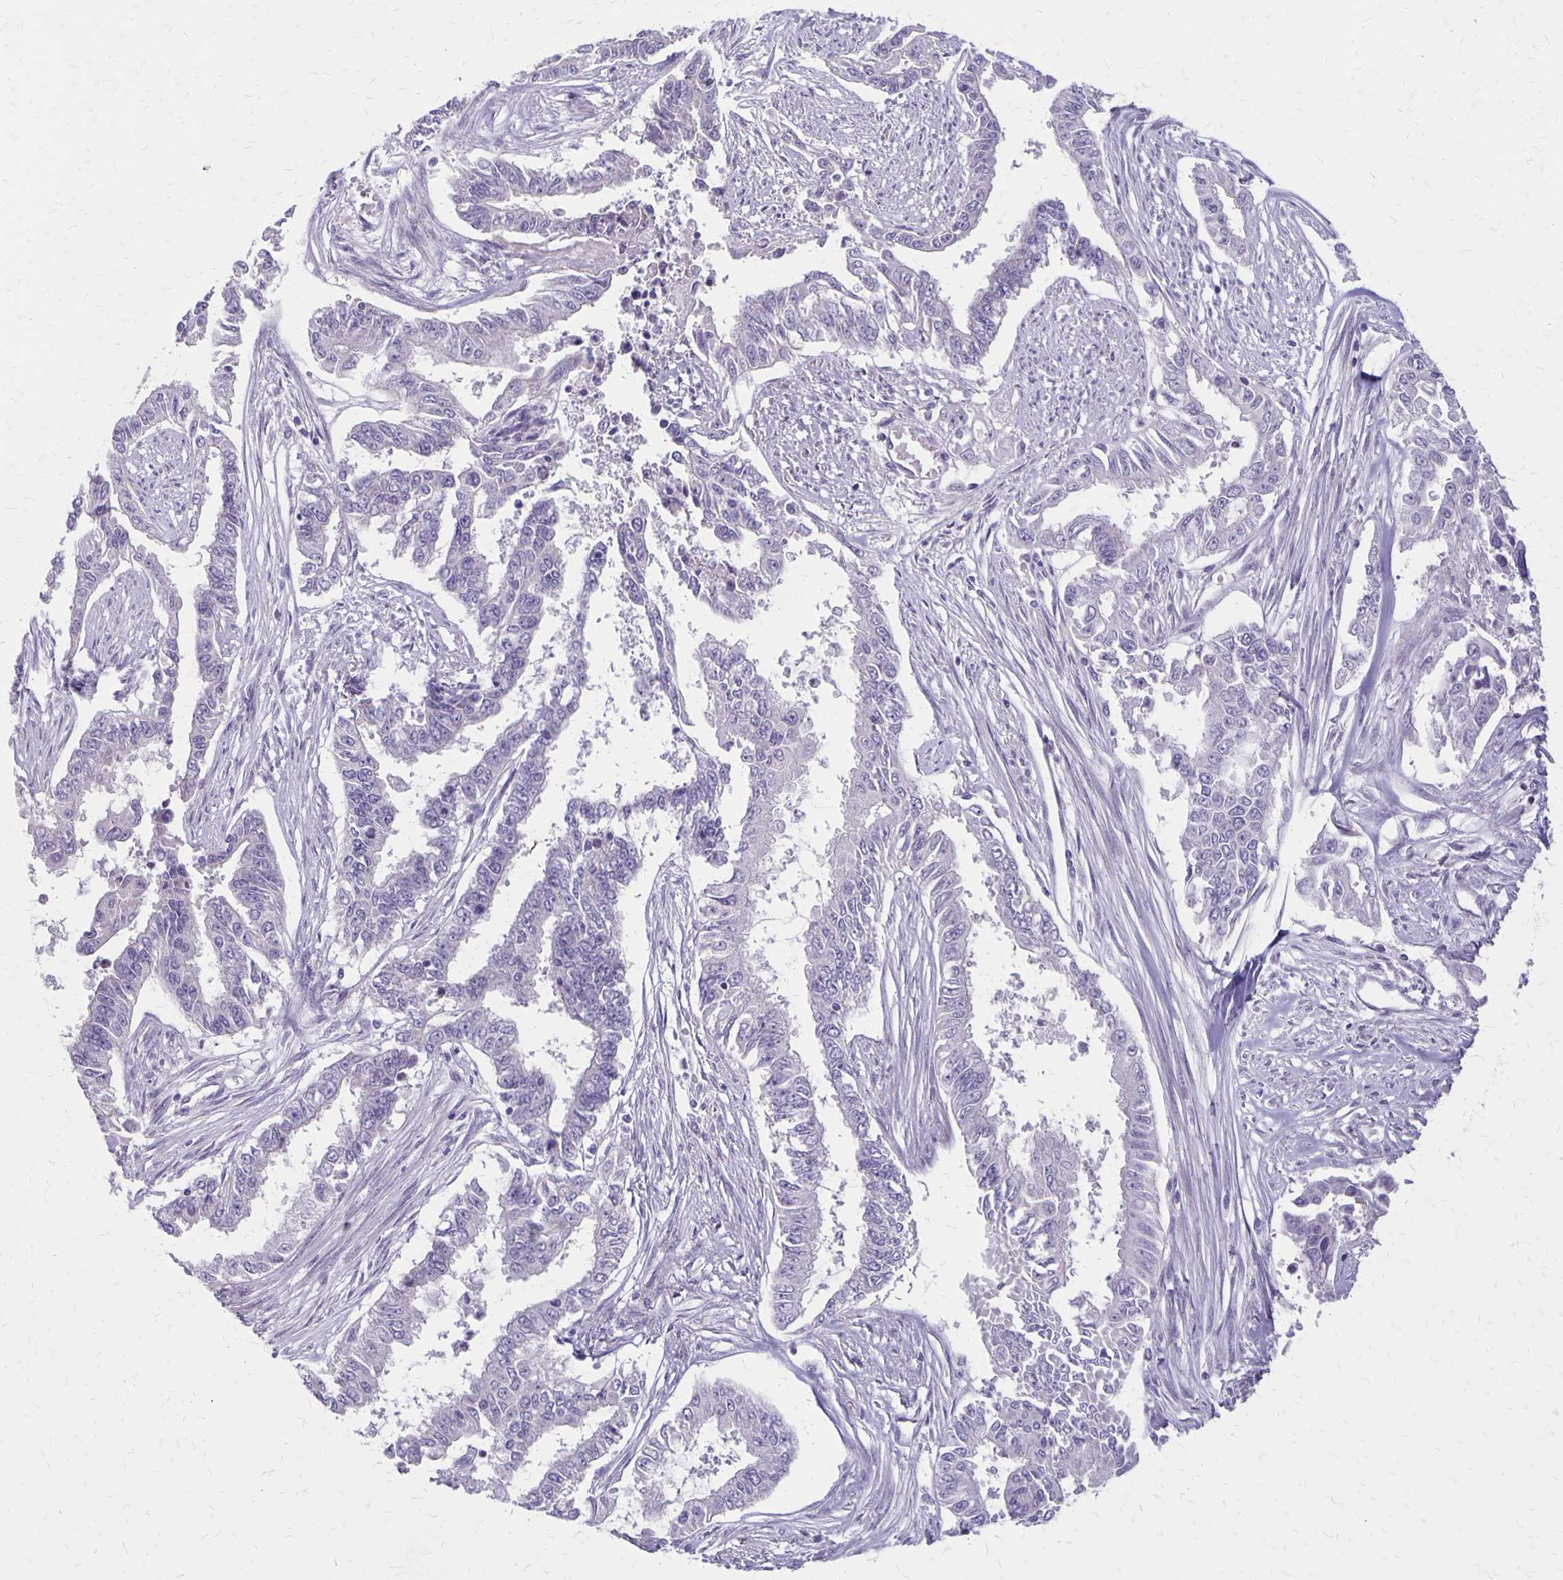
{"staining": {"intensity": "negative", "quantity": "none", "location": "none"}, "tissue": "endometrial cancer", "cell_type": "Tumor cells", "image_type": "cancer", "snomed": [{"axis": "morphology", "description": "Adenocarcinoma, NOS"}, {"axis": "topography", "description": "Uterus"}], "caption": "This is an IHC photomicrograph of human endometrial cancer. There is no positivity in tumor cells.", "gene": "HOMER1", "patient": {"sex": "female", "age": 59}}